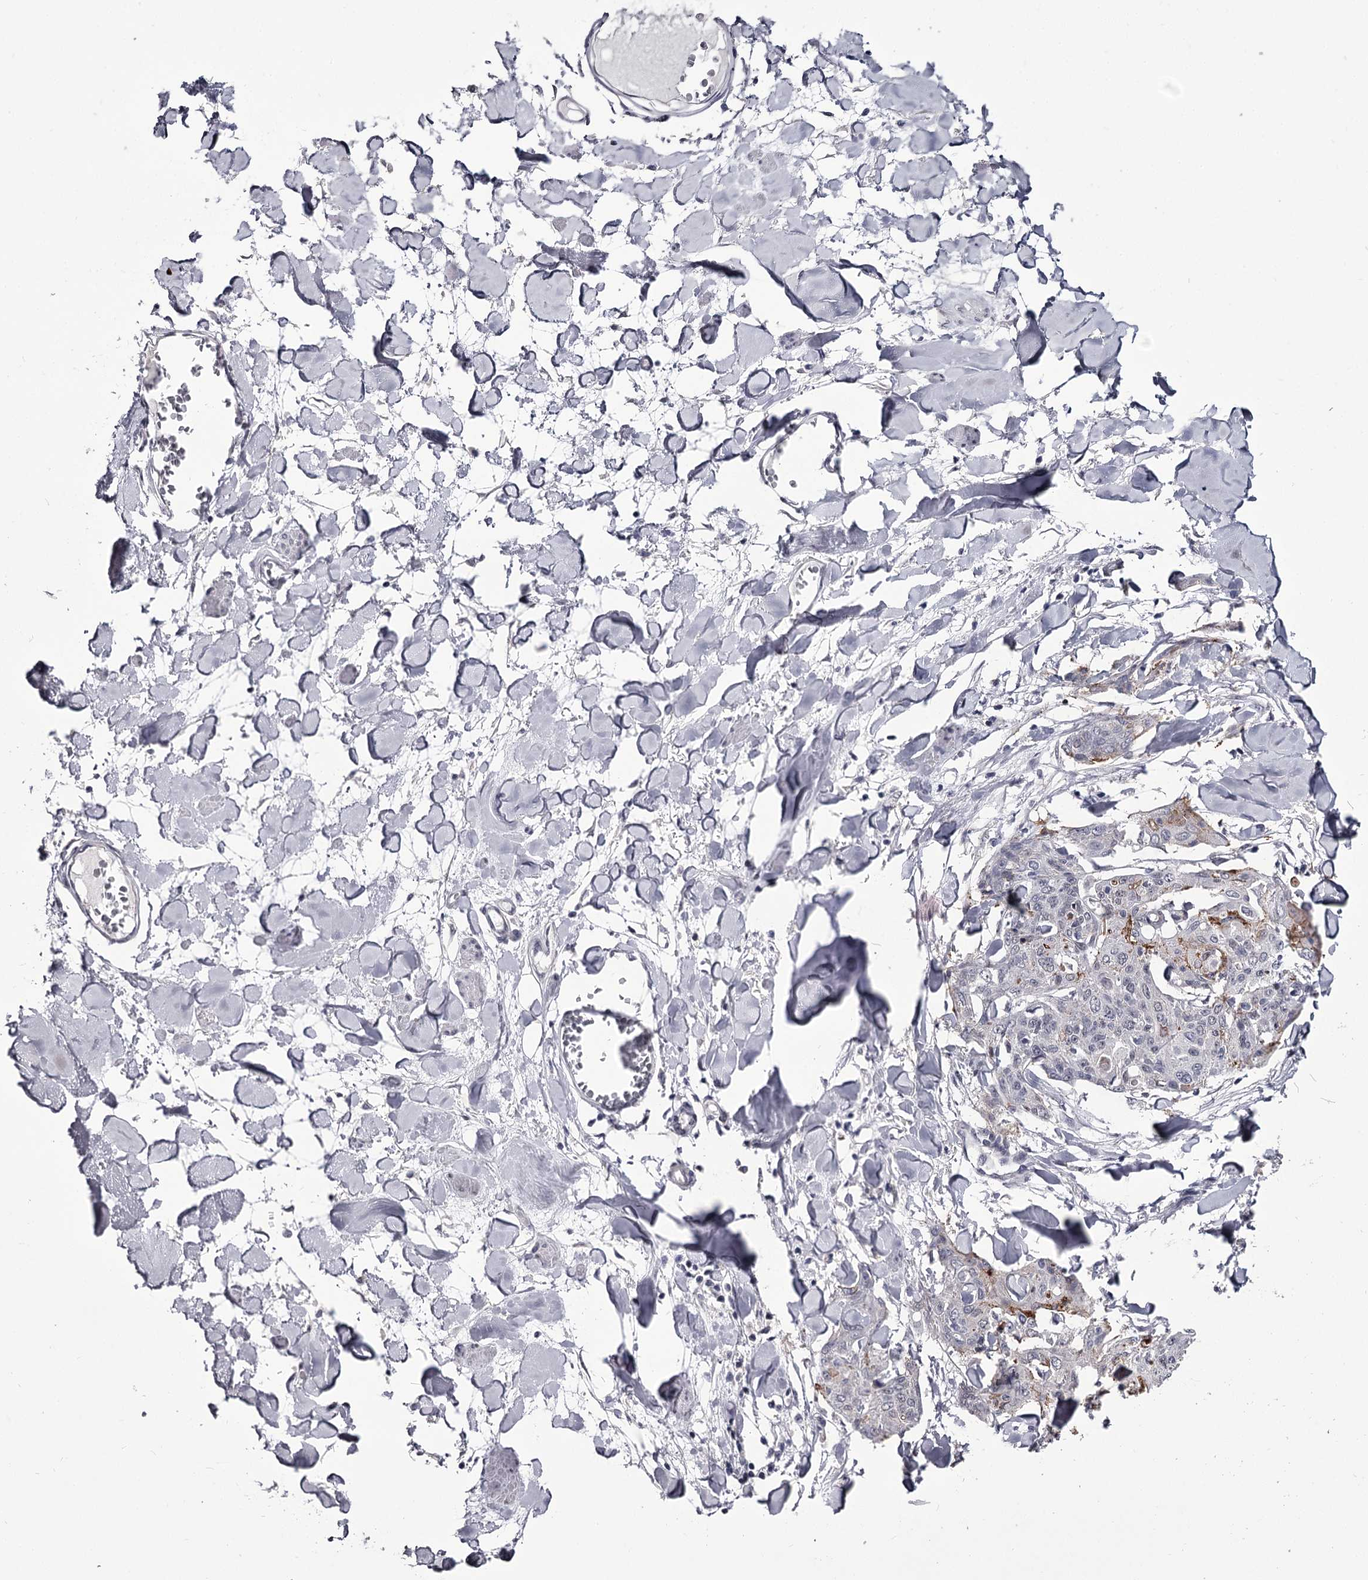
{"staining": {"intensity": "negative", "quantity": "none", "location": "none"}, "tissue": "skin cancer", "cell_type": "Tumor cells", "image_type": "cancer", "snomed": [{"axis": "morphology", "description": "Squamous cell carcinoma, NOS"}, {"axis": "topography", "description": "Skin"}, {"axis": "topography", "description": "Vulva"}], "caption": "Squamous cell carcinoma (skin) stained for a protein using IHC reveals no staining tumor cells.", "gene": "OVOL2", "patient": {"sex": "female", "age": 85}}